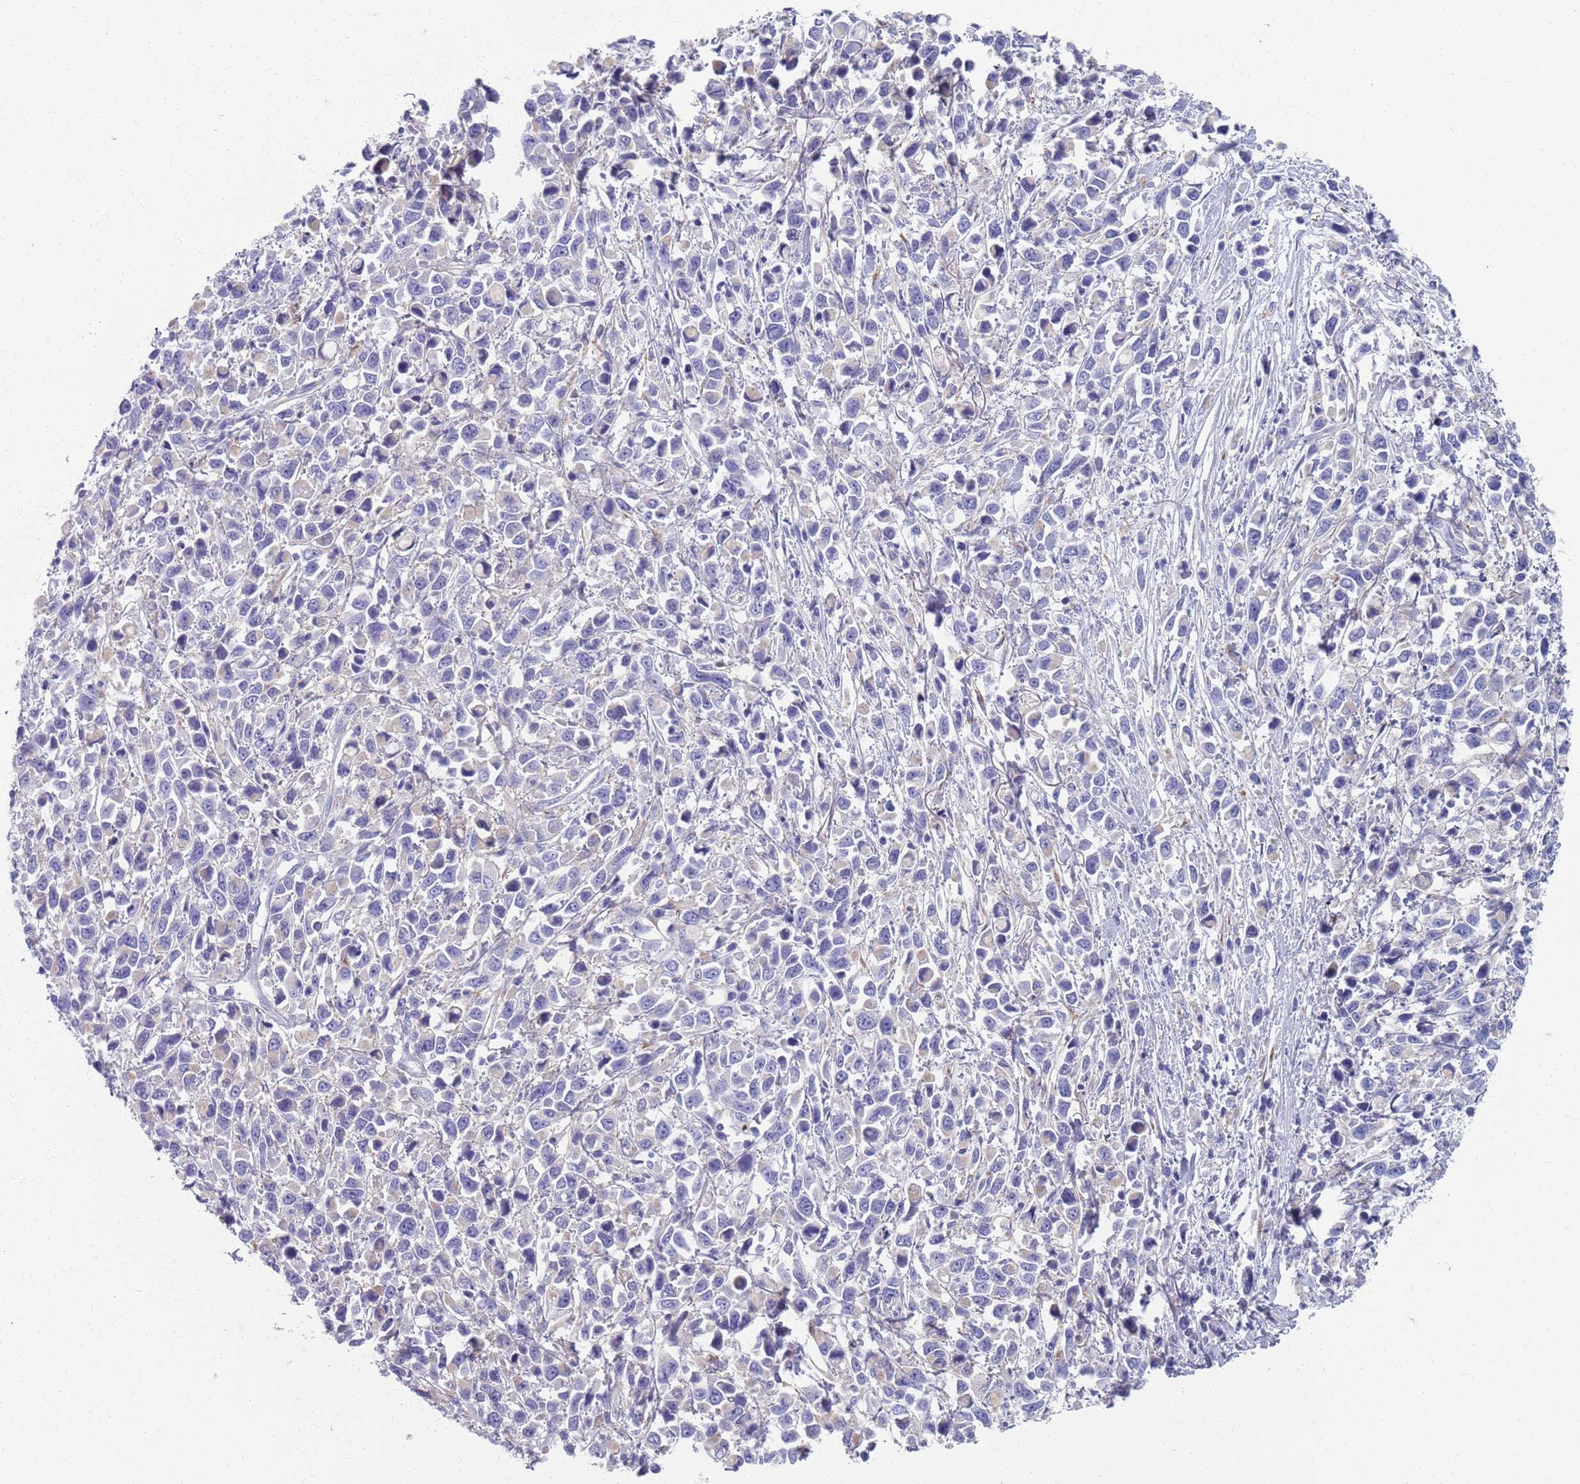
{"staining": {"intensity": "negative", "quantity": "none", "location": "none"}, "tissue": "stomach cancer", "cell_type": "Tumor cells", "image_type": "cancer", "snomed": [{"axis": "morphology", "description": "Adenocarcinoma, NOS"}, {"axis": "topography", "description": "Stomach"}], "caption": "This is a image of immunohistochemistry (IHC) staining of stomach cancer, which shows no staining in tumor cells.", "gene": "PLOD1", "patient": {"sex": "female", "age": 81}}